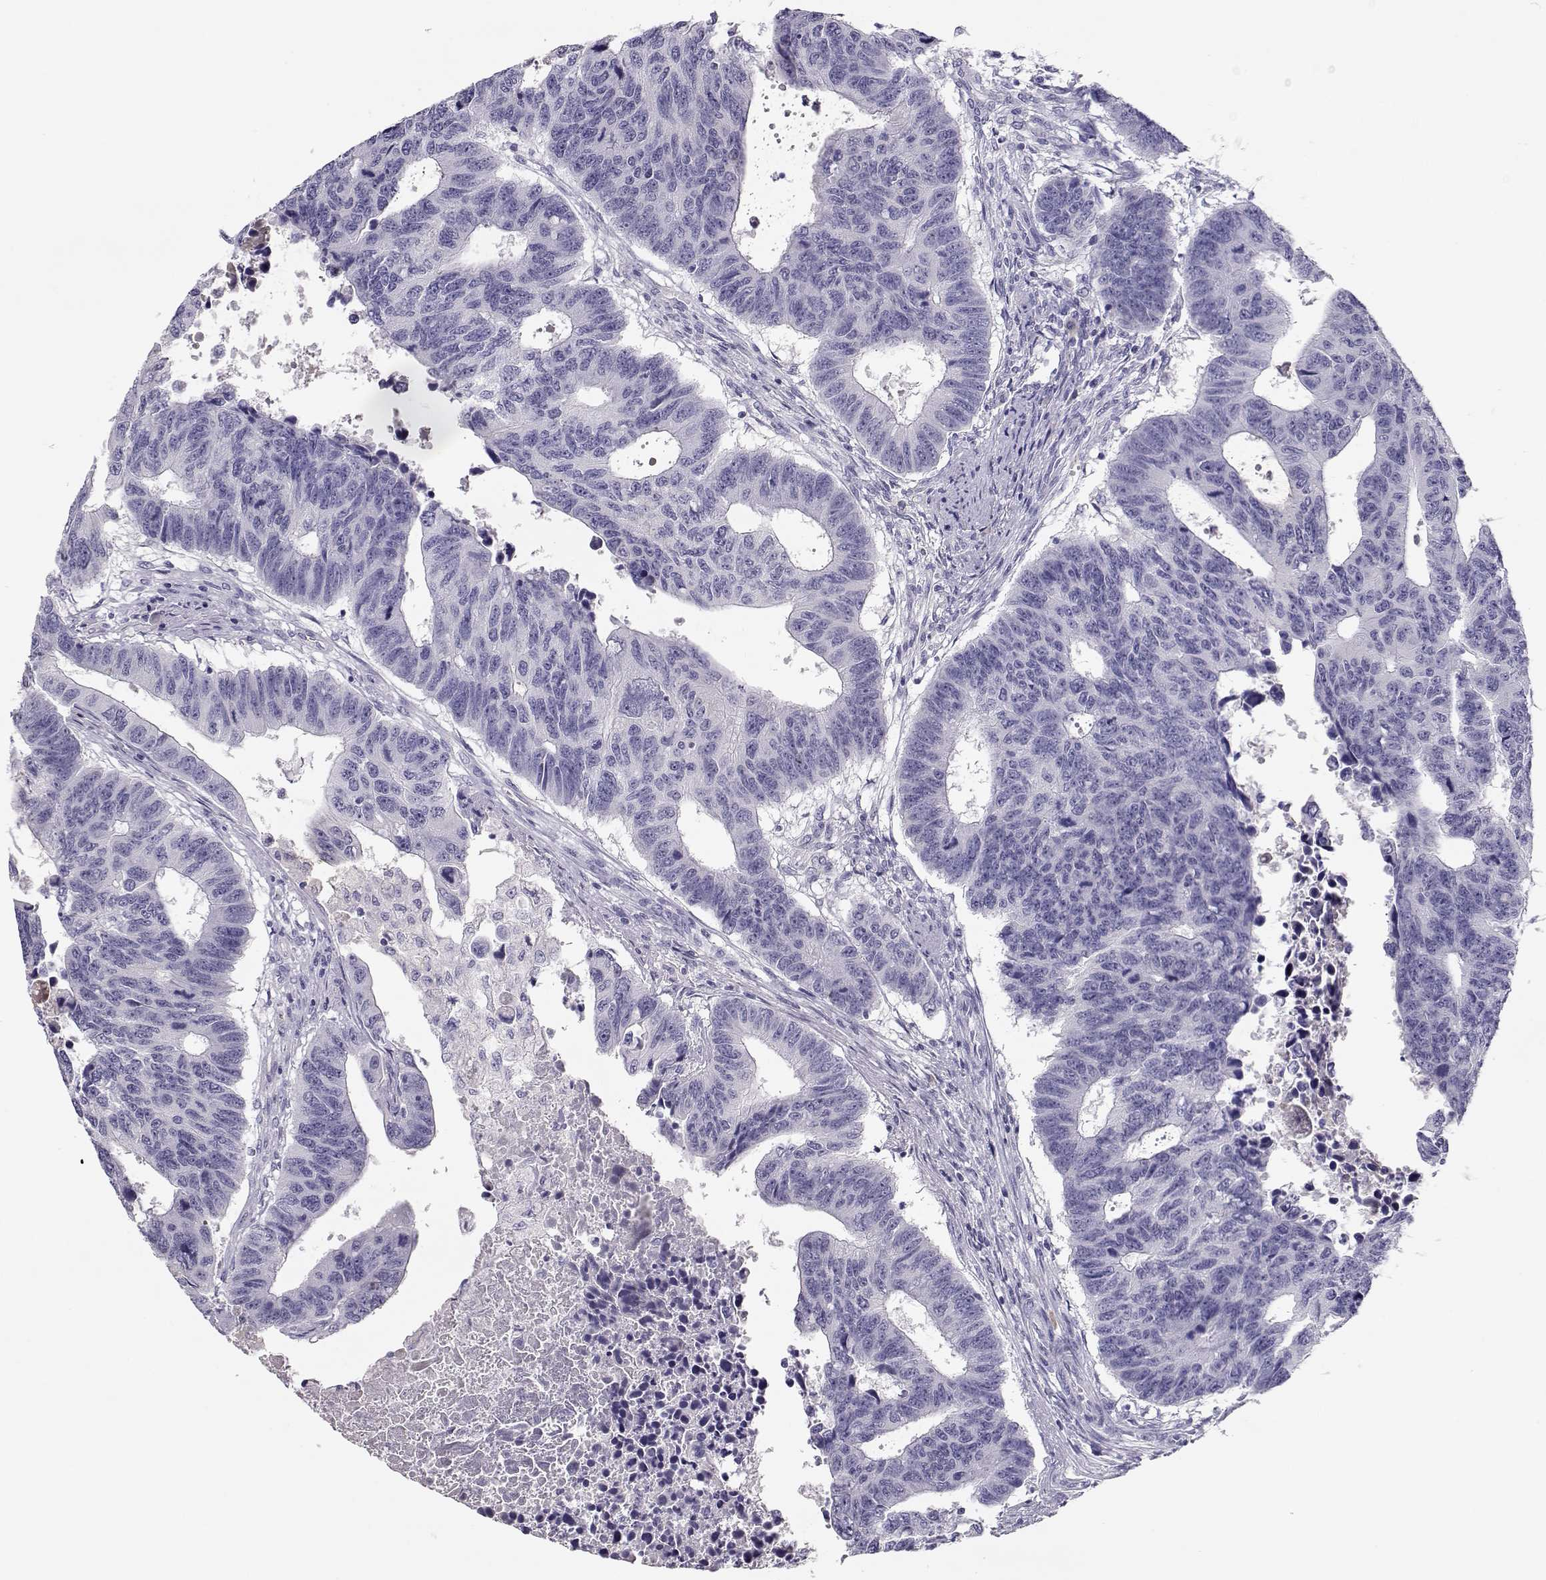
{"staining": {"intensity": "negative", "quantity": "none", "location": "none"}, "tissue": "colorectal cancer", "cell_type": "Tumor cells", "image_type": "cancer", "snomed": [{"axis": "morphology", "description": "Adenocarcinoma, NOS"}, {"axis": "topography", "description": "Rectum"}], "caption": "High magnification brightfield microscopy of adenocarcinoma (colorectal) stained with DAB (brown) and counterstained with hematoxylin (blue): tumor cells show no significant expression.", "gene": "SLCO6A1", "patient": {"sex": "female", "age": 85}}